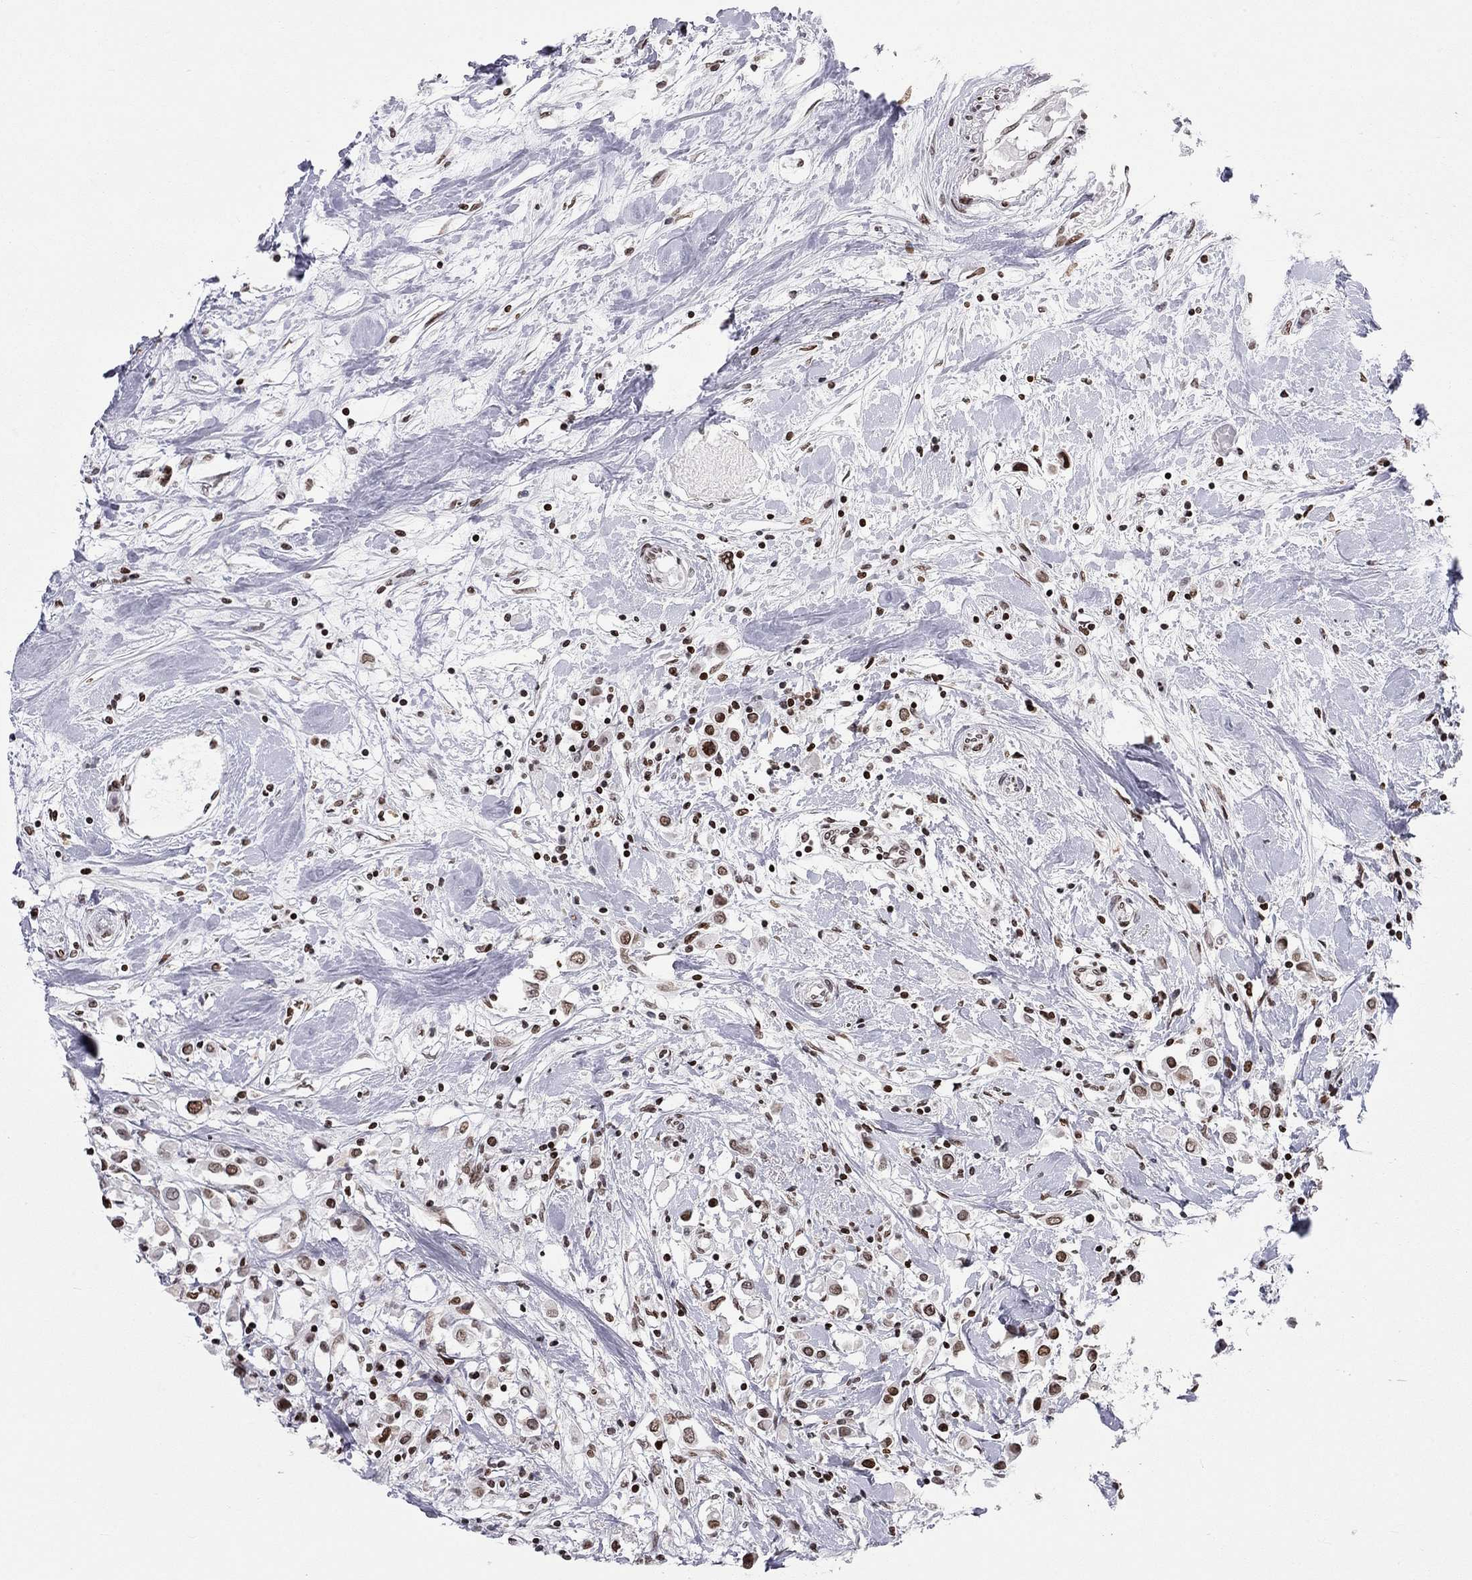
{"staining": {"intensity": "moderate", "quantity": "25%-75%", "location": "nuclear"}, "tissue": "breast cancer", "cell_type": "Tumor cells", "image_type": "cancer", "snomed": [{"axis": "morphology", "description": "Duct carcinoma"}, {"axis": "topography", "description": "Breast"}], "caption": "A high-resolution histopathology image shows immunohistochemistry staining of intraductal carcinoma (breast), which shows moderate nuclear staining in about 25%-75% of tumor cells. (brown staining indicates protein expression, while blue staining denotes nuclei).", "gene": "H2AX", "patient": {"sex": "female", "age": 61}}